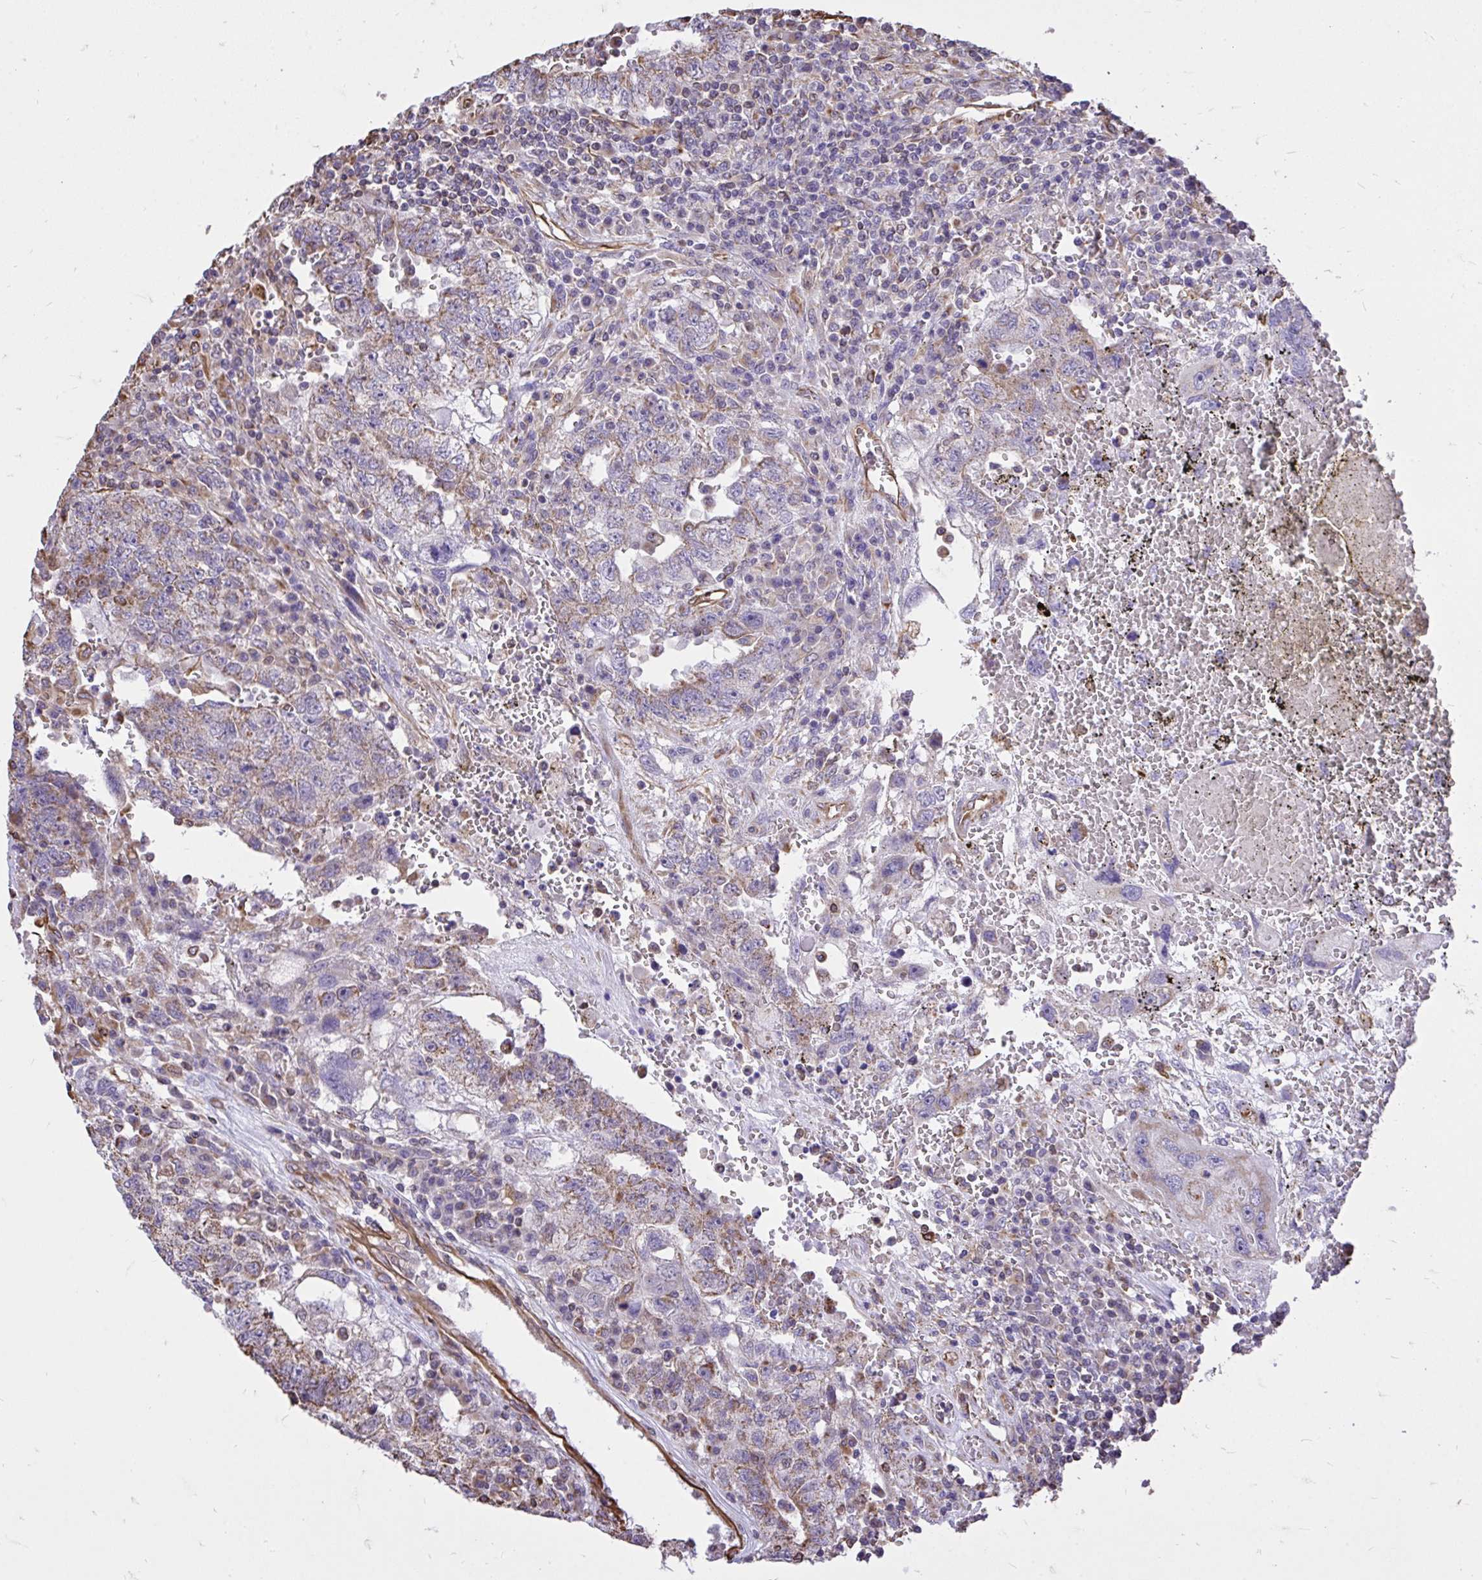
{"staining": {"intensity": "moderate", "quantity": "<25%", "location": "cytoplasmic/membranous"}, "tissue": "testis cancer", "cell_type": "Tumor cells", "image_type": "cancer", "snomed": [{"axis": "morphology", "description": "Carcinoma, Embryonal, NOS"}, {"axis": "topography", "description": "Testis"}], "caption": "The immunohistochemical stain highlights moderate cytoplasmic/membranous staining in tumor cells of embryonal carcinoma (testis) tissue.", "gene": "RNF103", "patient": {"sex": "male", "age": 26}}